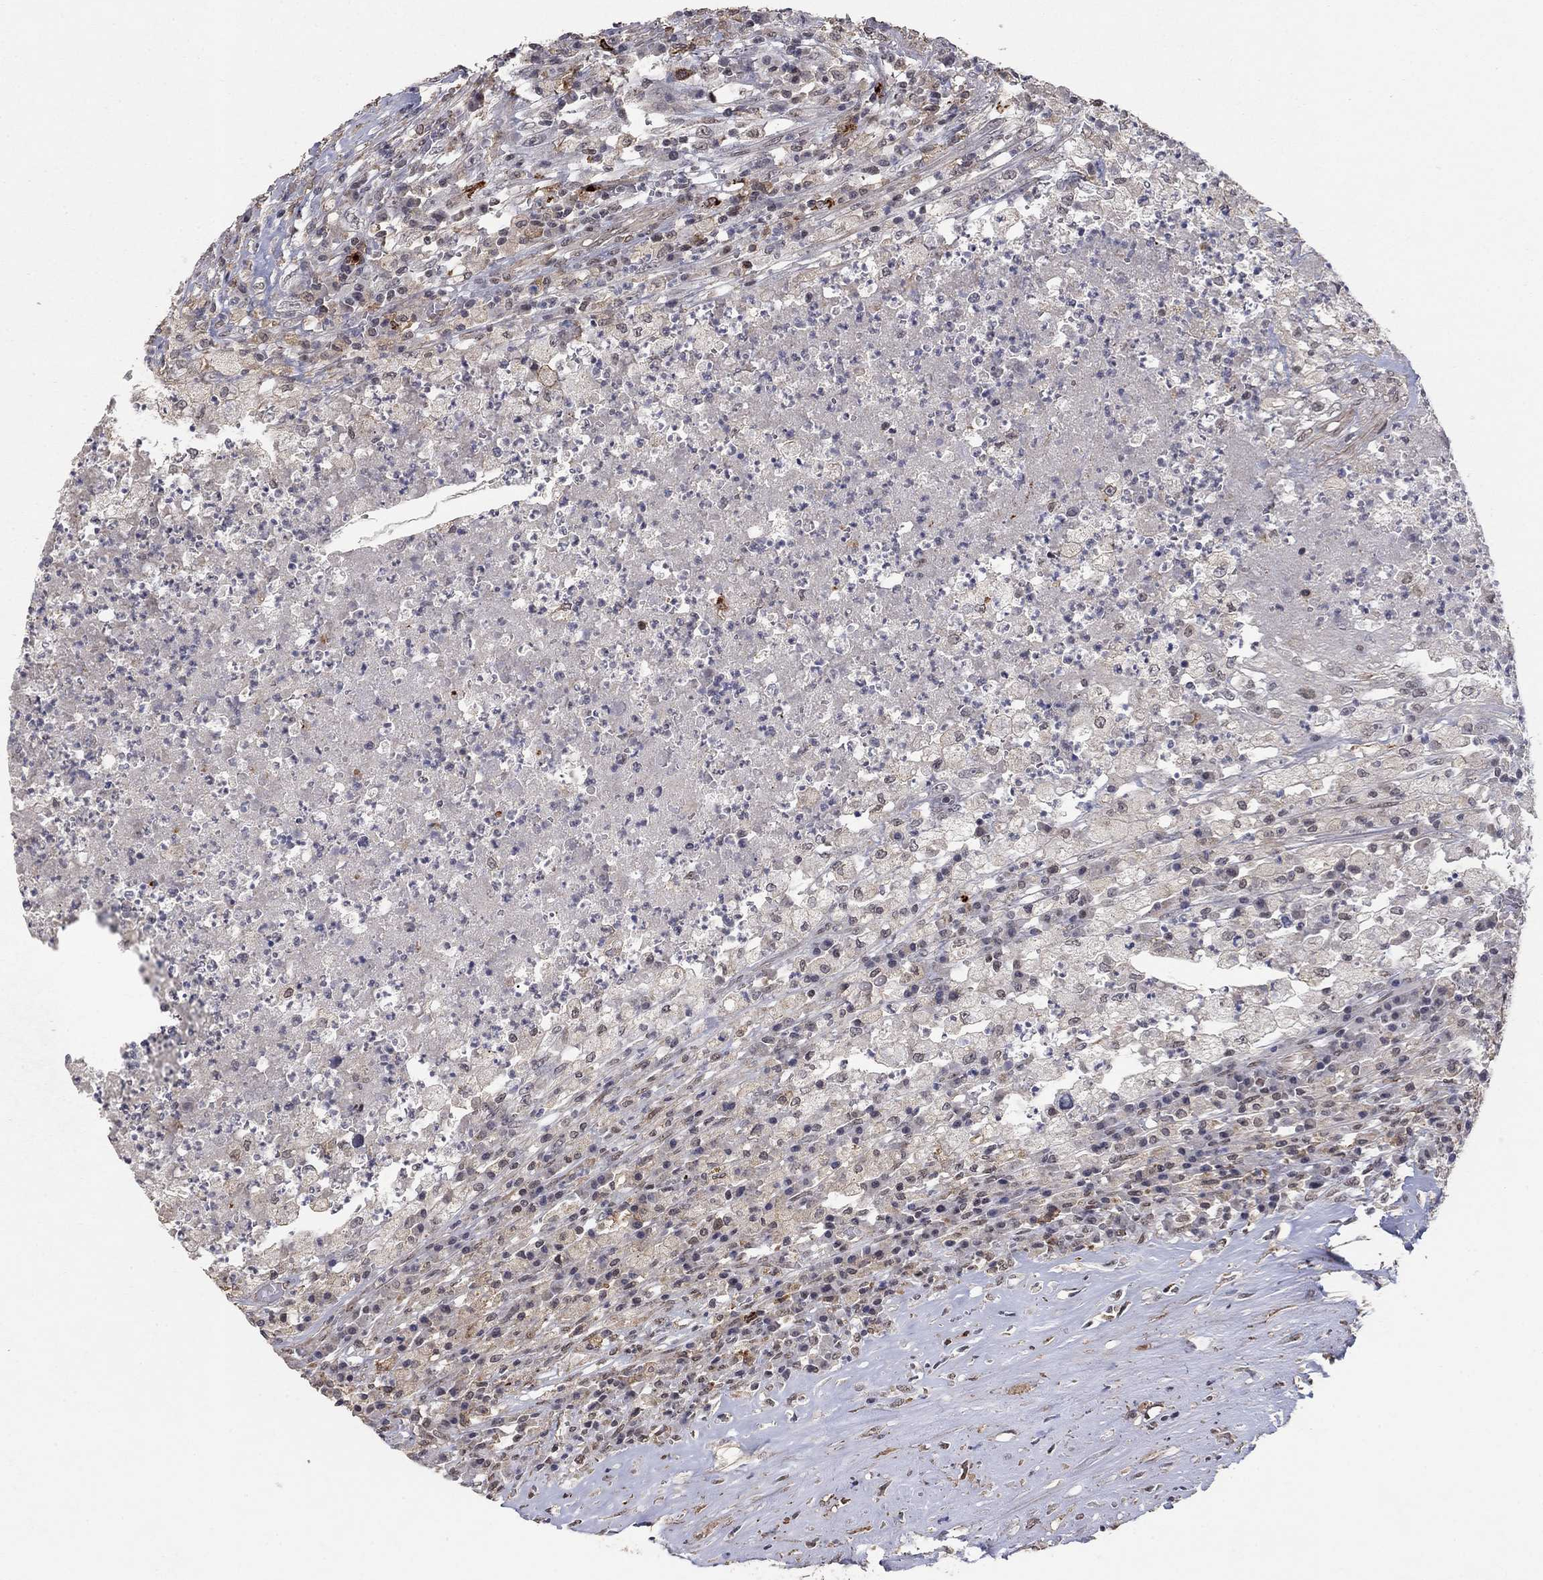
{"staining": {"intensity": "negative", "quantity": "none", "location": "none"}, "tissue": "testis cancer", "cell_type": "Tumor cells", "image_type": "cancer", "snomed": [{"axis": "morphology", "description": "Necrosis, NOS"}, {"axis": "morphology", "description": "Carcinoma, Embryonal, NOS"}, {"axis": "topography", "description": "Testis"}], "caption": "There is no significant staining in tumor cells of testis cancer.", "gene": "GRIA3", "patient": {"sex": "male", "age": 19}}